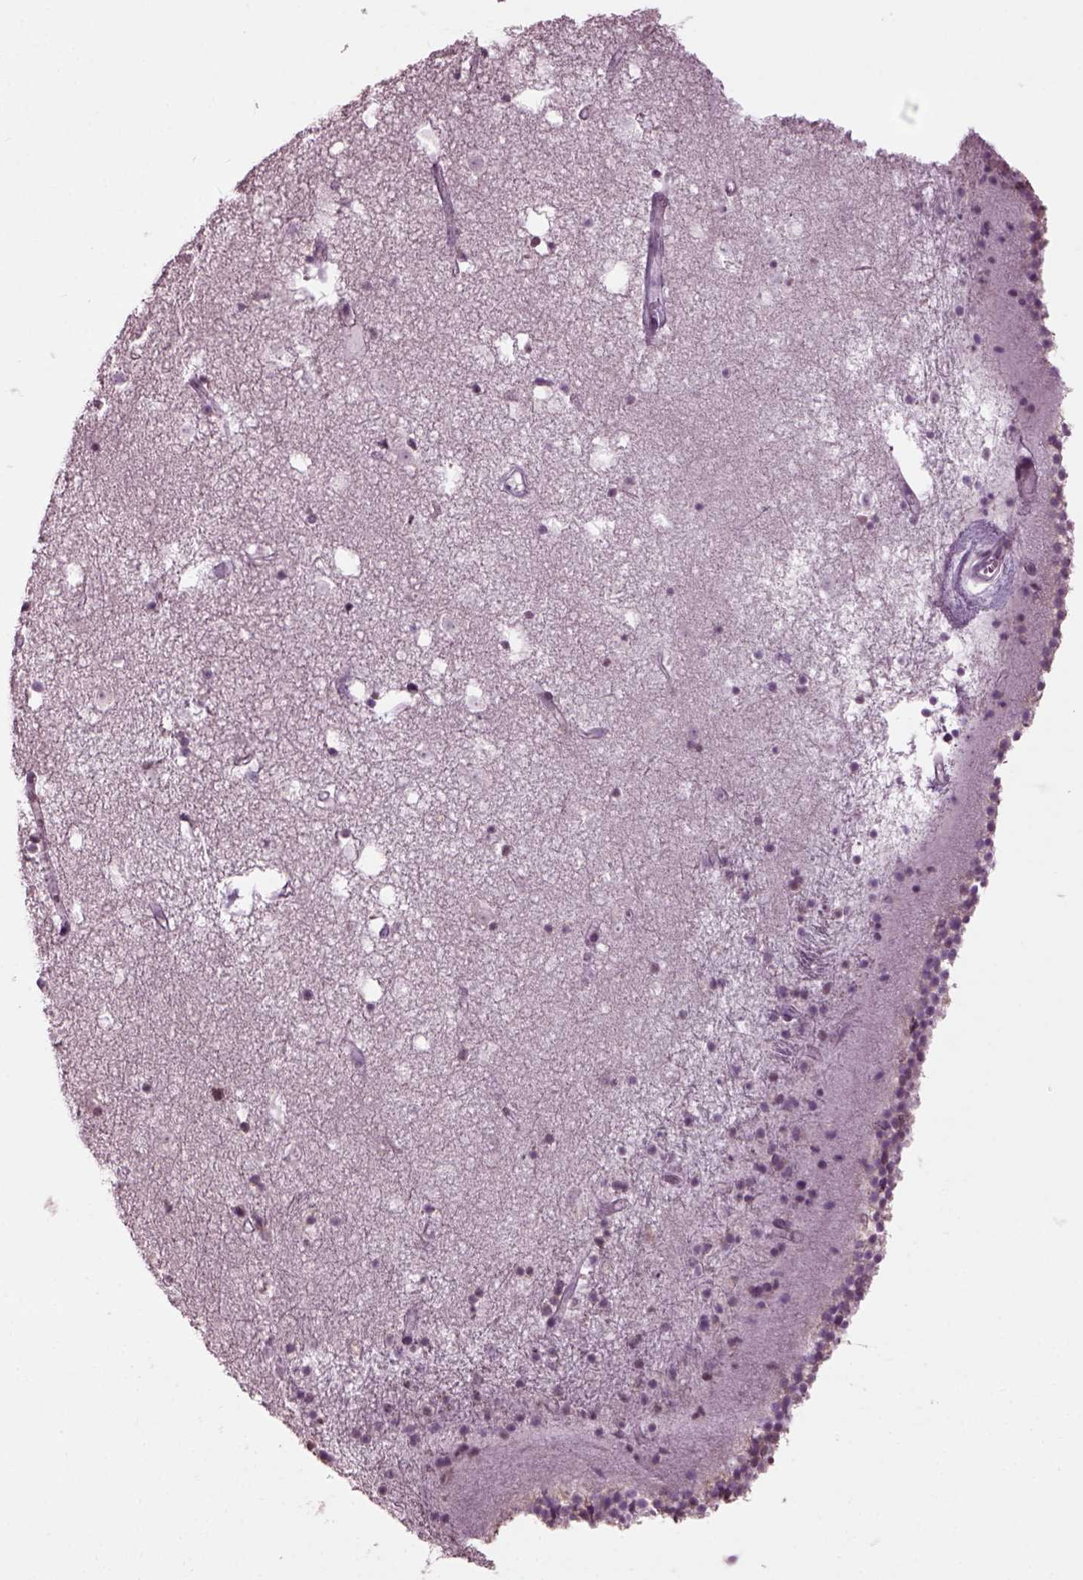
{"staining": {"intensity": "negative", "quantity": "none", "location": "none"}, "tissue": "caudate", "cell_type": "Glial cells", "image_type": "normal", "snomed": [{"axis": "morphology", "description": "Normal tissue, NOS"}, {"axis": "topography", "description": "Lateral ventricle wall"}], "caption": "The image shows no staining of glial cells in unremarkable caudate.", "gene": "CABP5", "patient": {"sex": "female", "age": 71}}